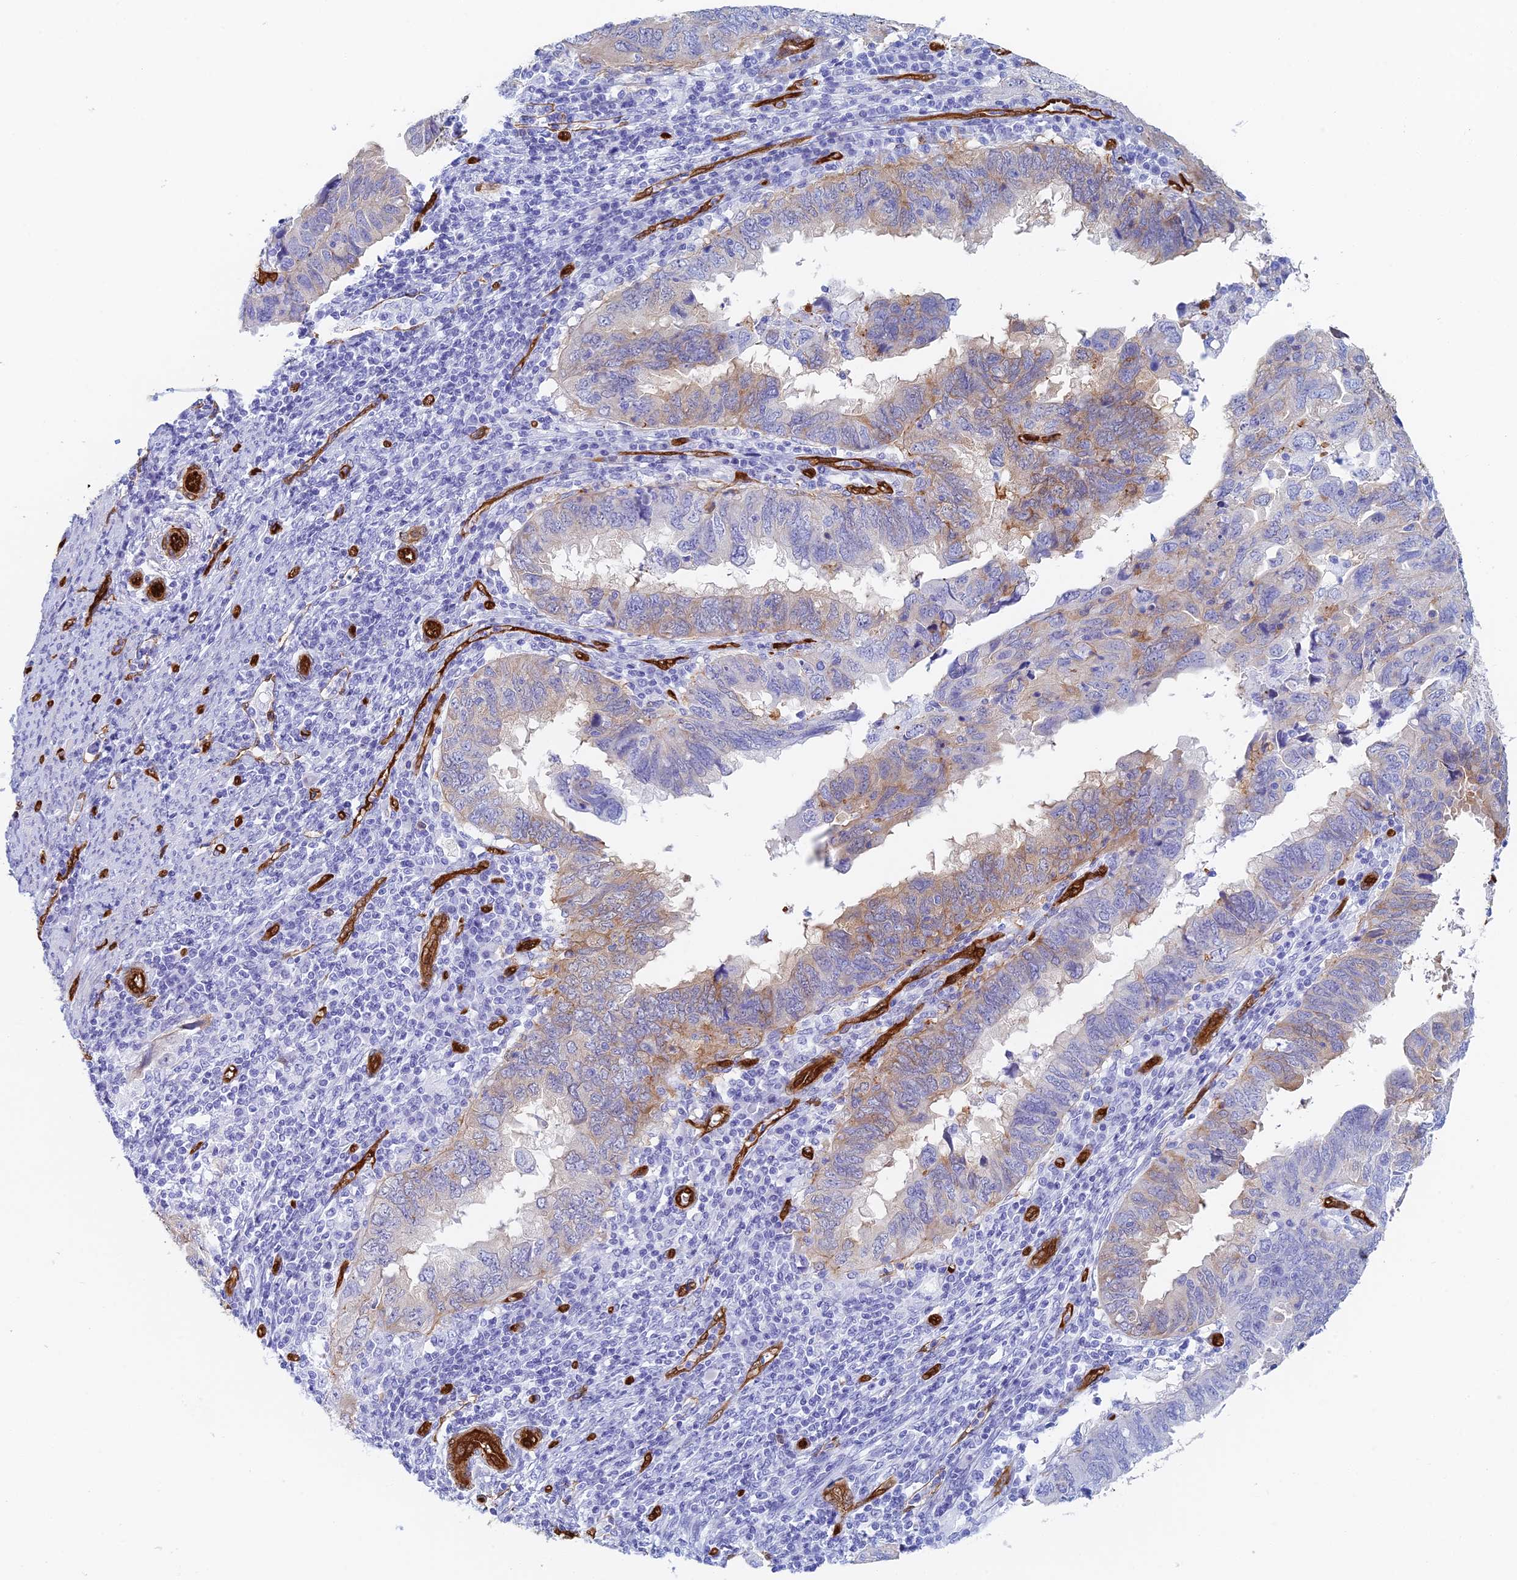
{"staining": {"intensity": "weak", "quantity": "25%-75%", "location": "cytoplasmic/membranous"}, "tissue": "endometrial cancer", "cell_type": "Tumor cells", "image_type": "cancer", "snomed": [{"axis": "morphology", "description": "Adenocarcinoma, NOS"}, {"axis": "topography", "description": "Uterus"}], "caption": "This histopathology image demonstrates immunohistochemistry (IHC) staining of adenocarcinoma (endometrial), with low weak cytoplasmic/membranous expression in approximately 25%-75% of tumor cells.", "gene": "CRIP2", "patient": {"sex": "female", "age": 77}}